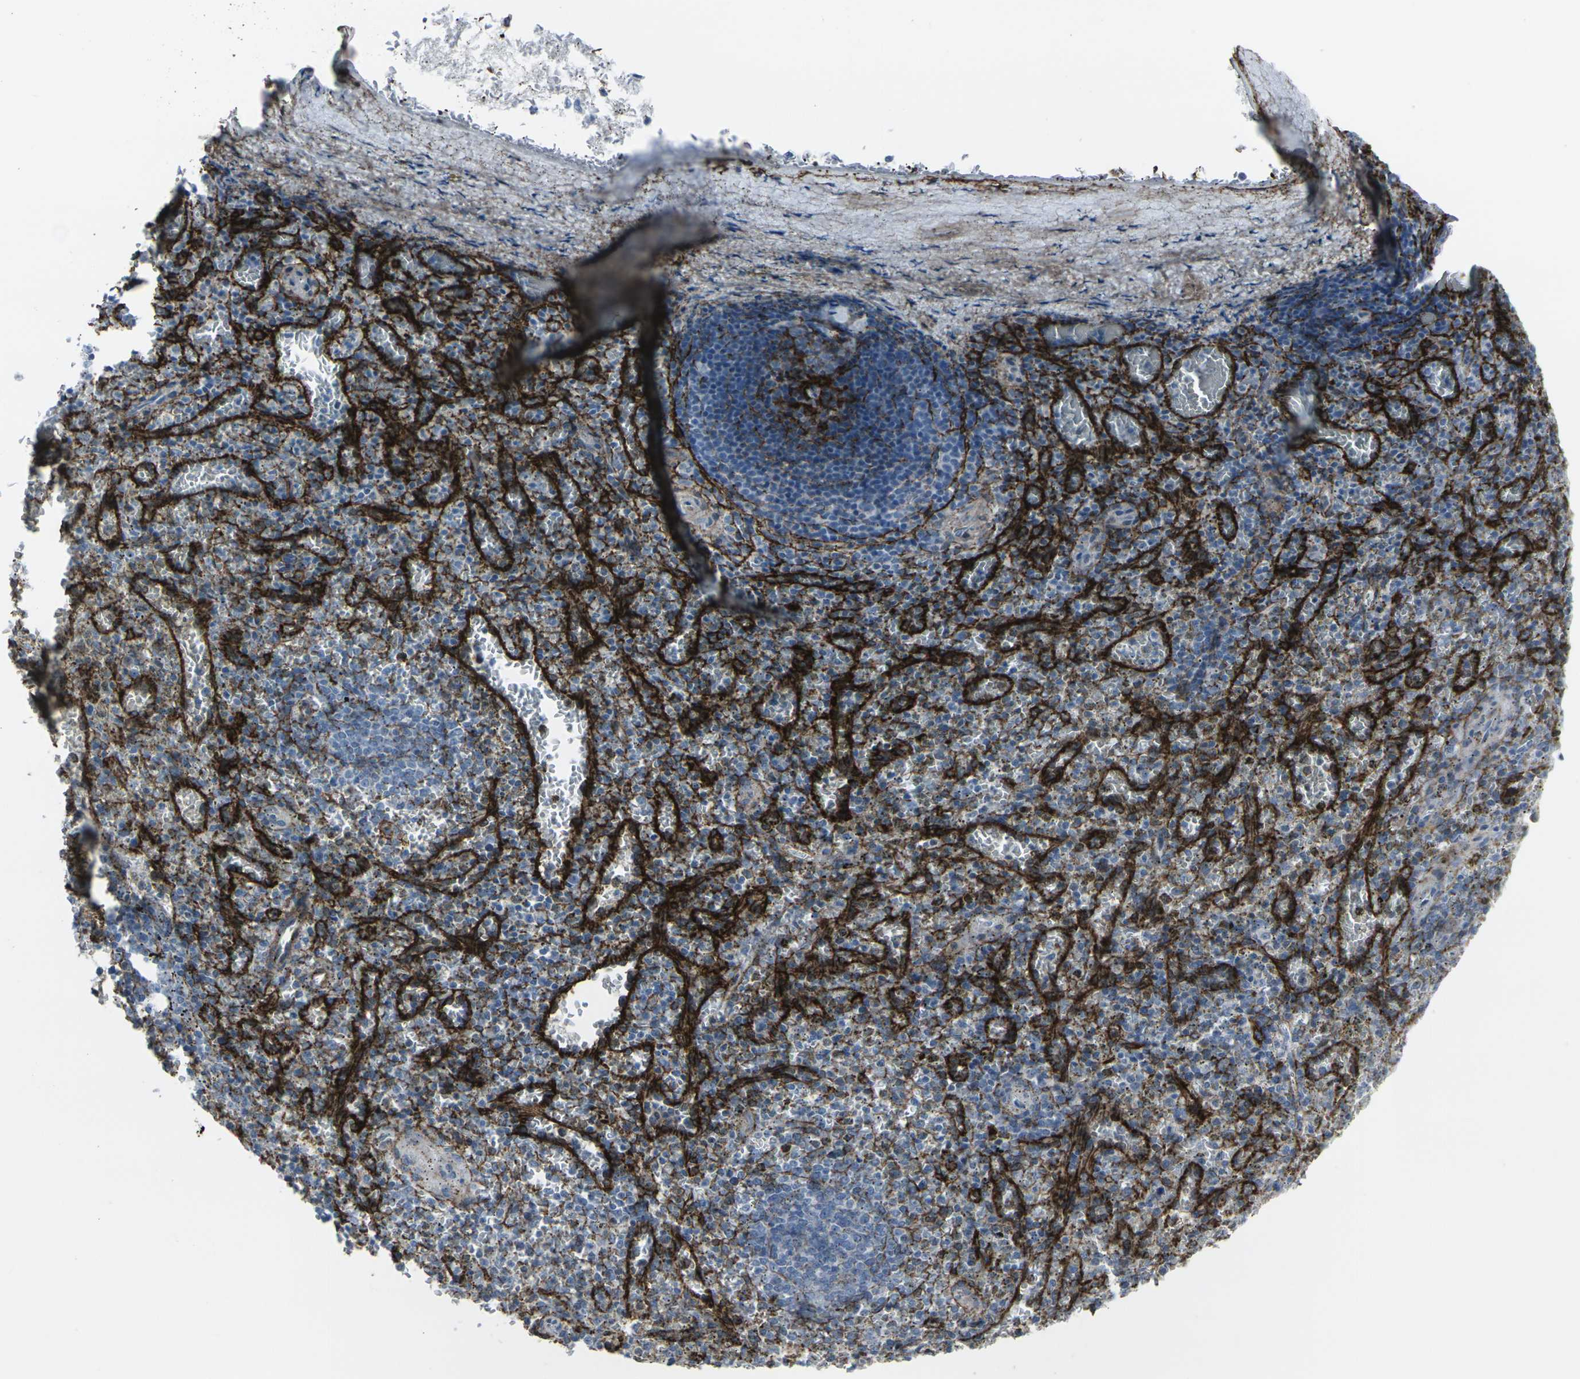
{"staining": {"intensity": "weak", "quantity": "25%-75%", "location": "cytoplasmic/membranous"}, "tissue": "spleen", "cell_type": "Cells in red pulp", "image_type": "normal", "snomed": [{"axis": "morphology", "description": "Normal tissue, NOS"}, {"axis": "topography", "description": "Spleen"}], "caption": "A brown stain labels weak cytoplasmic/membranous expression of a protein in cells in red pulp of normal spleen. (IHC, brightfield microscopy, high magnification).", "gene": "CDH11", "patient": {"sex": "male", "age": 72}}